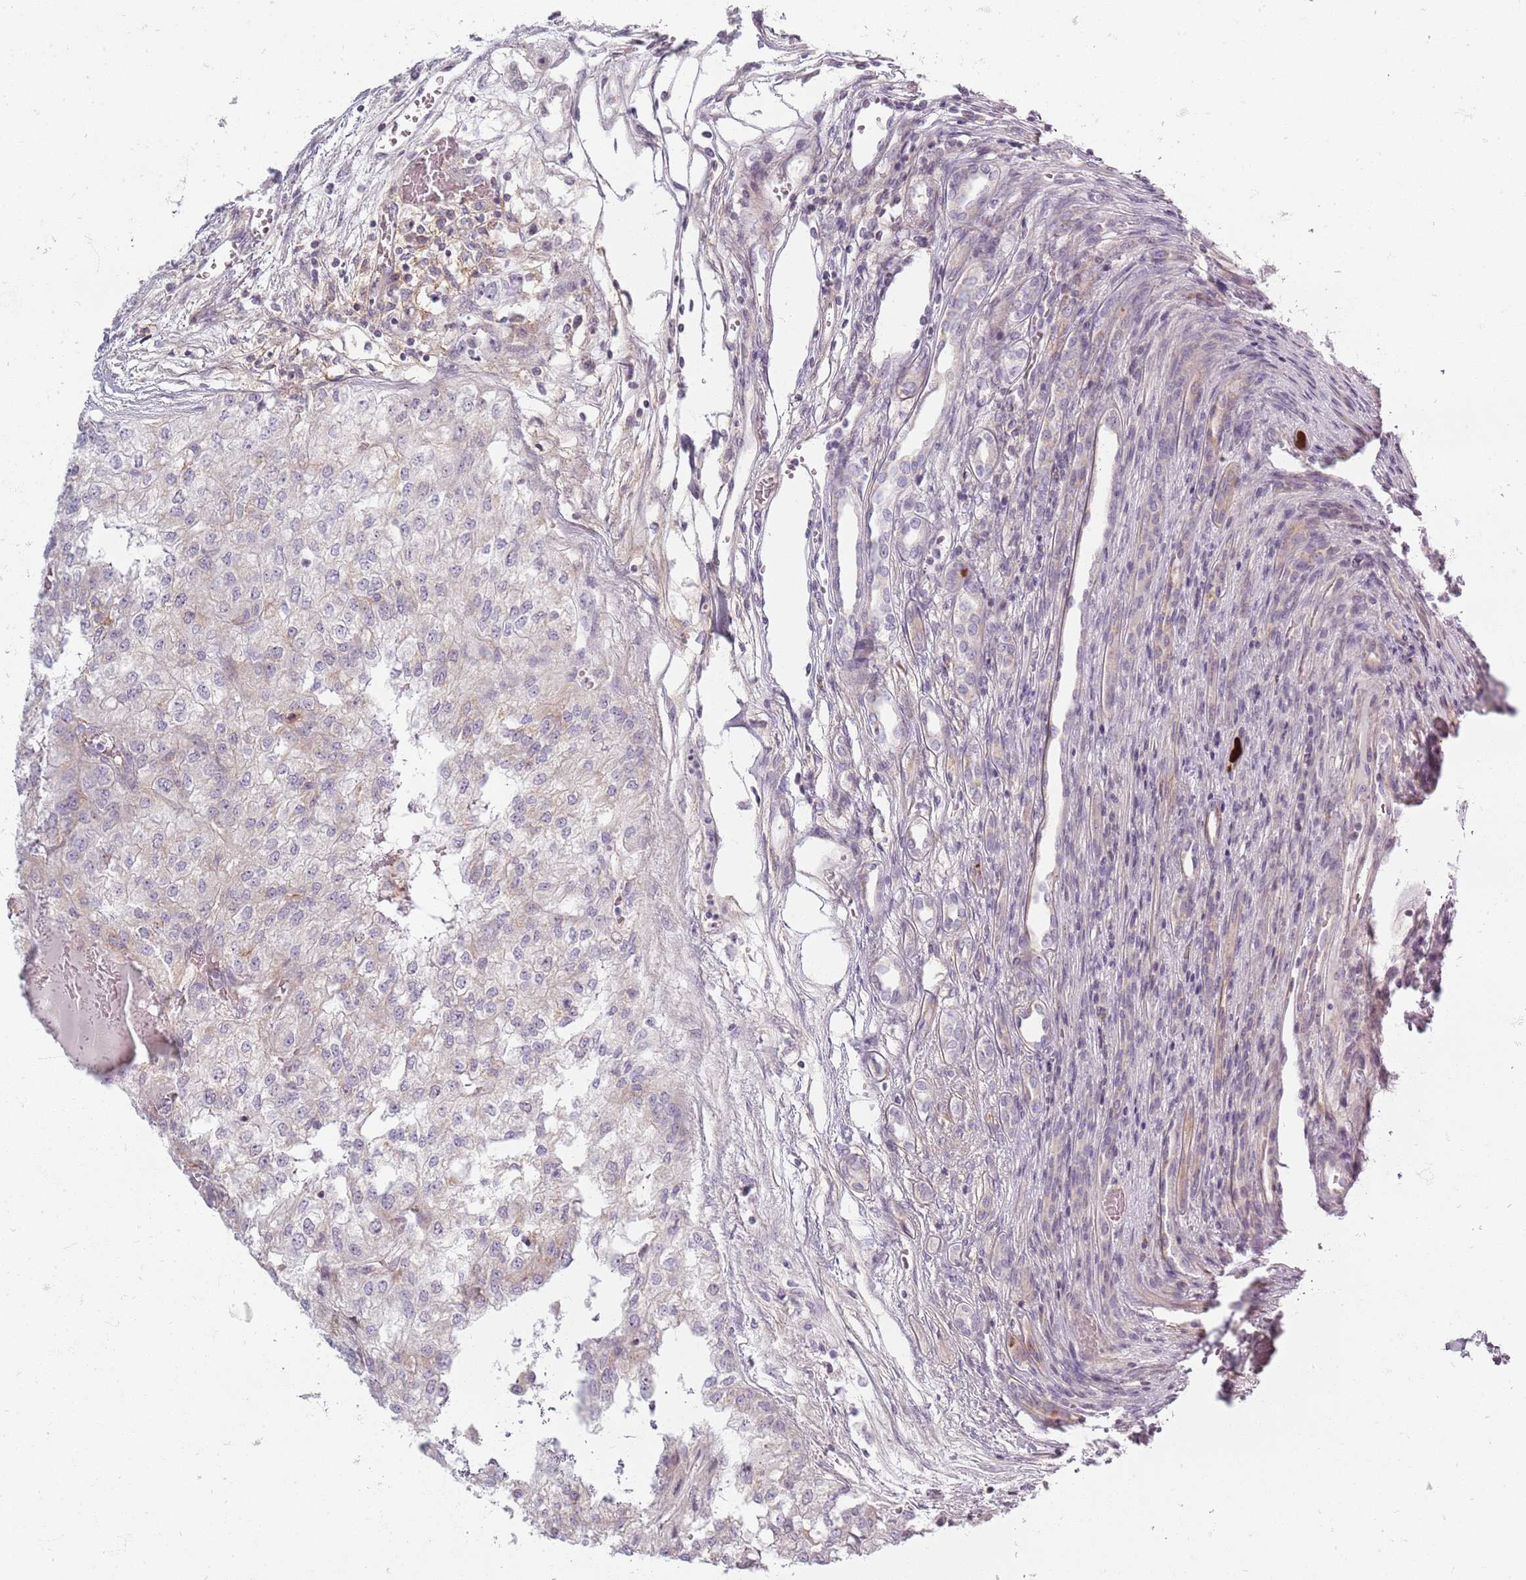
{"staining": {"intensity": "negative", "quantity": "none", "location": "none"}, "tissue": "renal cancer", "cell_type": "Tumor cells", "image_type": "cancer", "snomed": [{"axis": "morphology", "description": "Adenocarcinoma, NOS"}, {"axis": "topography", "description": "Kidney"}], "caption": "This is an immunohistochemistry histopathology image of human renal adenocarcinoma. There is no positivity in tumor cells.", "gene": "SYNGR3", "patient": {"sex": "female", "age": 54}}